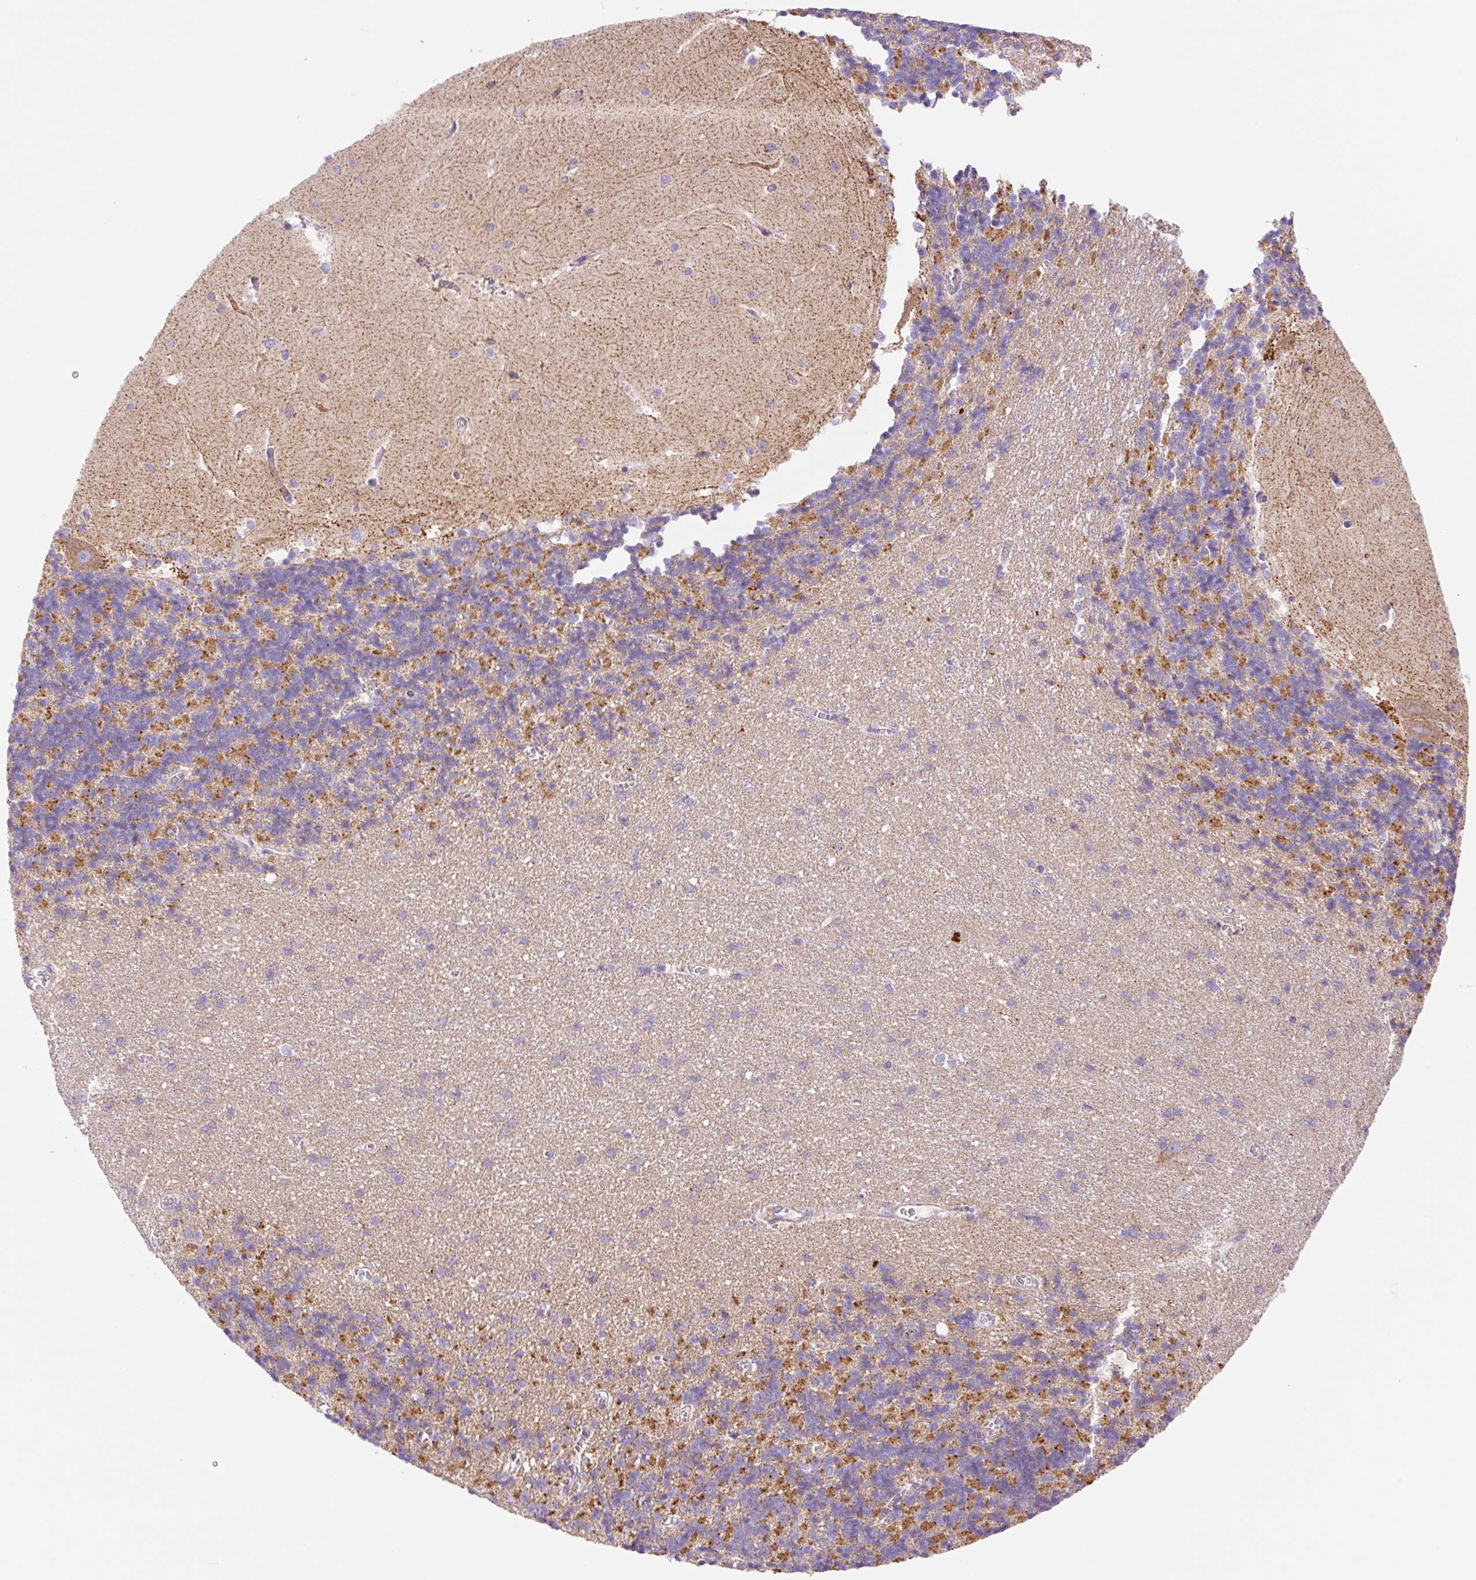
{"staining": {"intensity": "strong", "quantity": "25%-75%", "location": "cytoplasmic/membranous"}, "tissue": "cerebellum", "cell_type": "Cells in granular layer", "image_type": "normal", "snomed": [{"axis": "morphology", "description": "Normal tissue, NOS"}, {"axis": "topography", "description": "Cerebellum"}], "caption": "Immunohistochemical staining of normal cerebellum shows strong cytoplasmic/membranous protein positivity in about 25%-75% of cells in granular layer. The protein of interest is shown in brown color, while the nuclei are stained blue.", "gene": "ETNK2", "patient": {"sex": "male", "age": 37}}